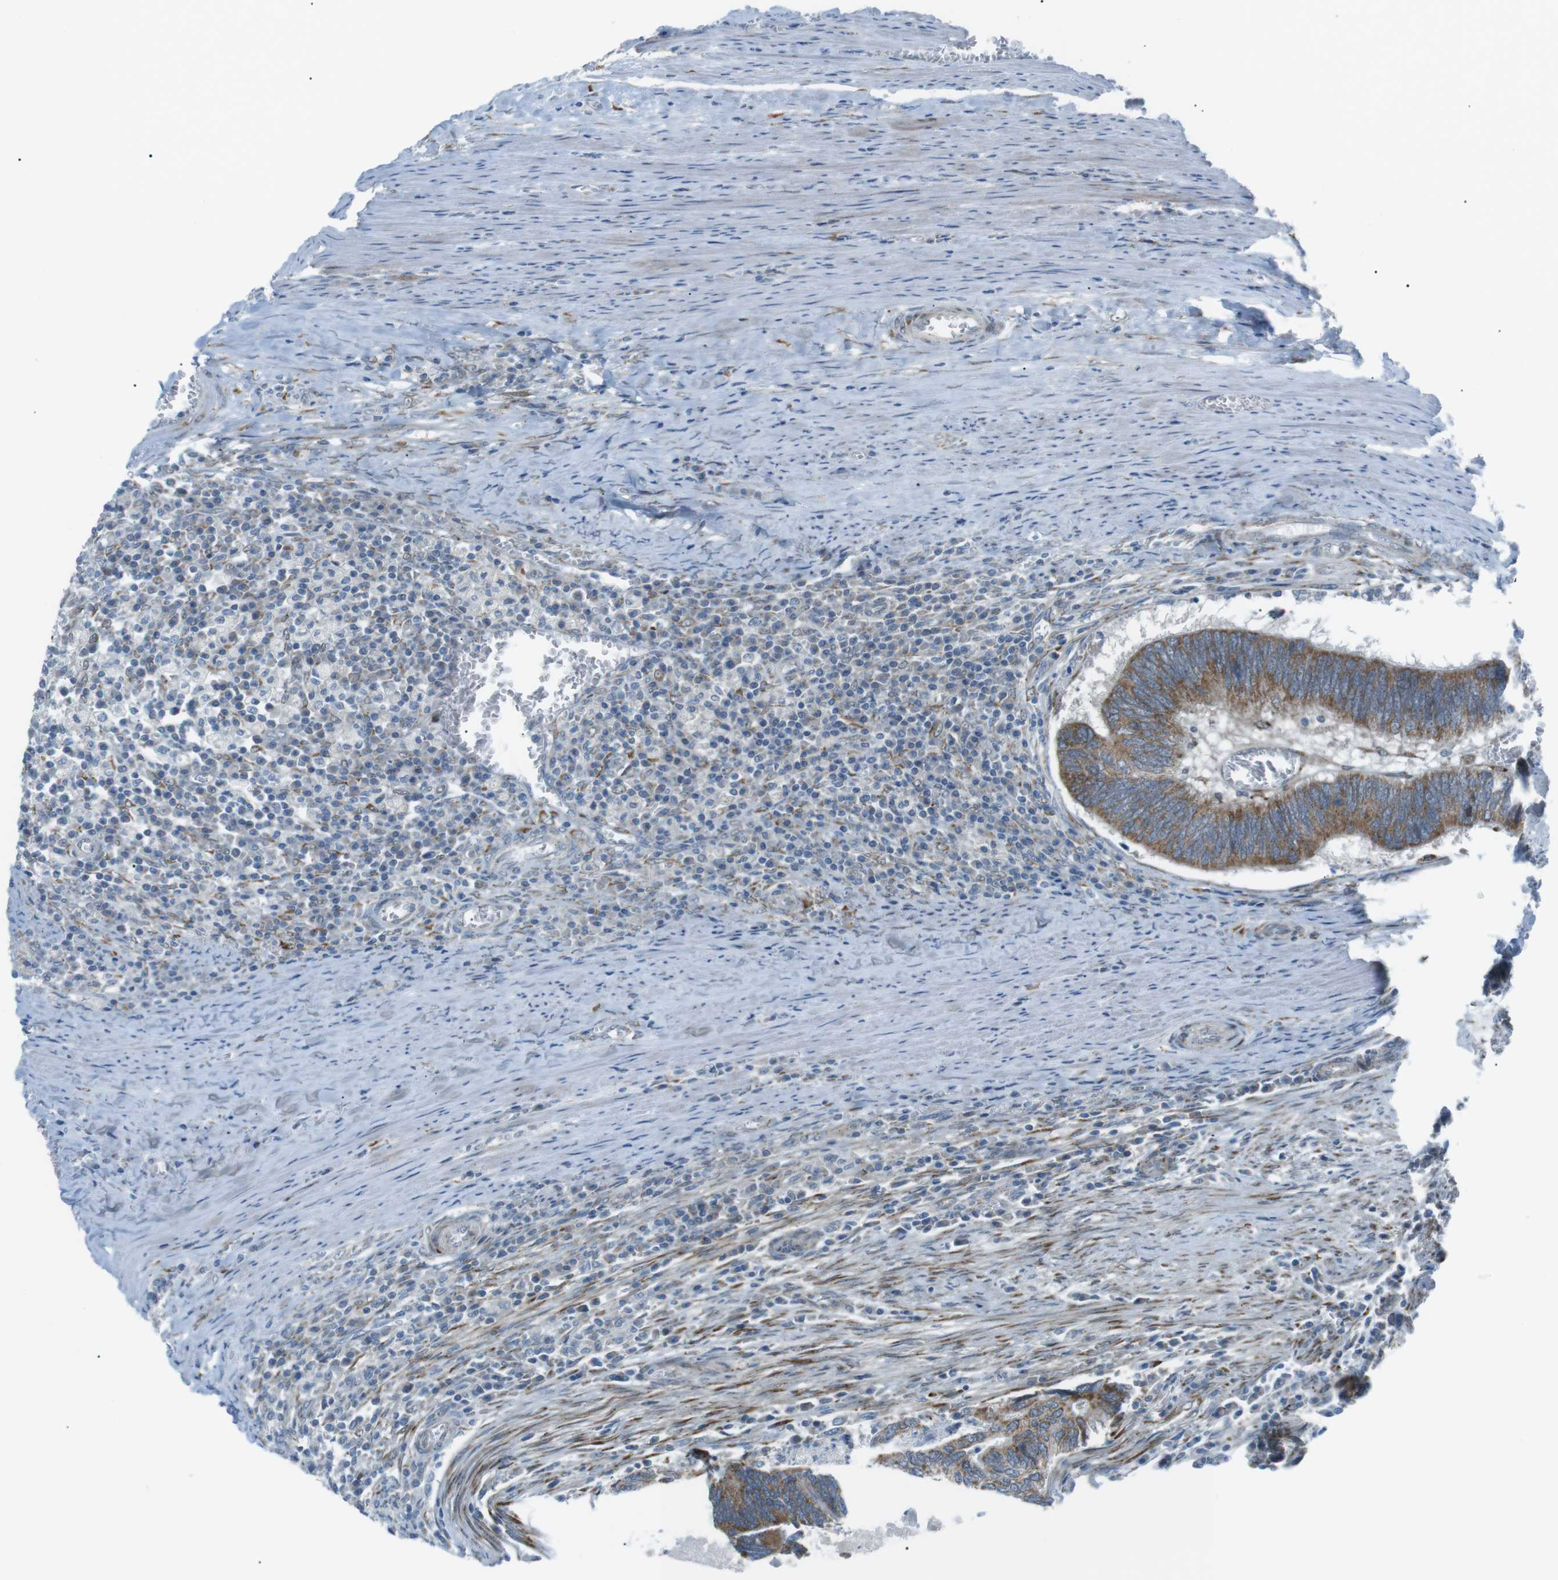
{"staining": {"intensity": "moderate", "quantity": ">75%", "location": "cytoplasmic/membranous"}, "tissue": "colorectal cancer", "cell_type": "Tumor cells", "image_type": "cancer", "snomed": [{"axis": "morphology", "description": "Adenocarcinoma, NOS"}, {"axis": "topography", "description": "Colon"}], "caption": "A medium amount of moderate cytoplasmic/membranous expression is identified in about >75% of tumor cells in colorectal cancer (adenocarcinoma) tissue.", "gene": "ARID5B", "patient": {"sex": "male", "age": 72}}